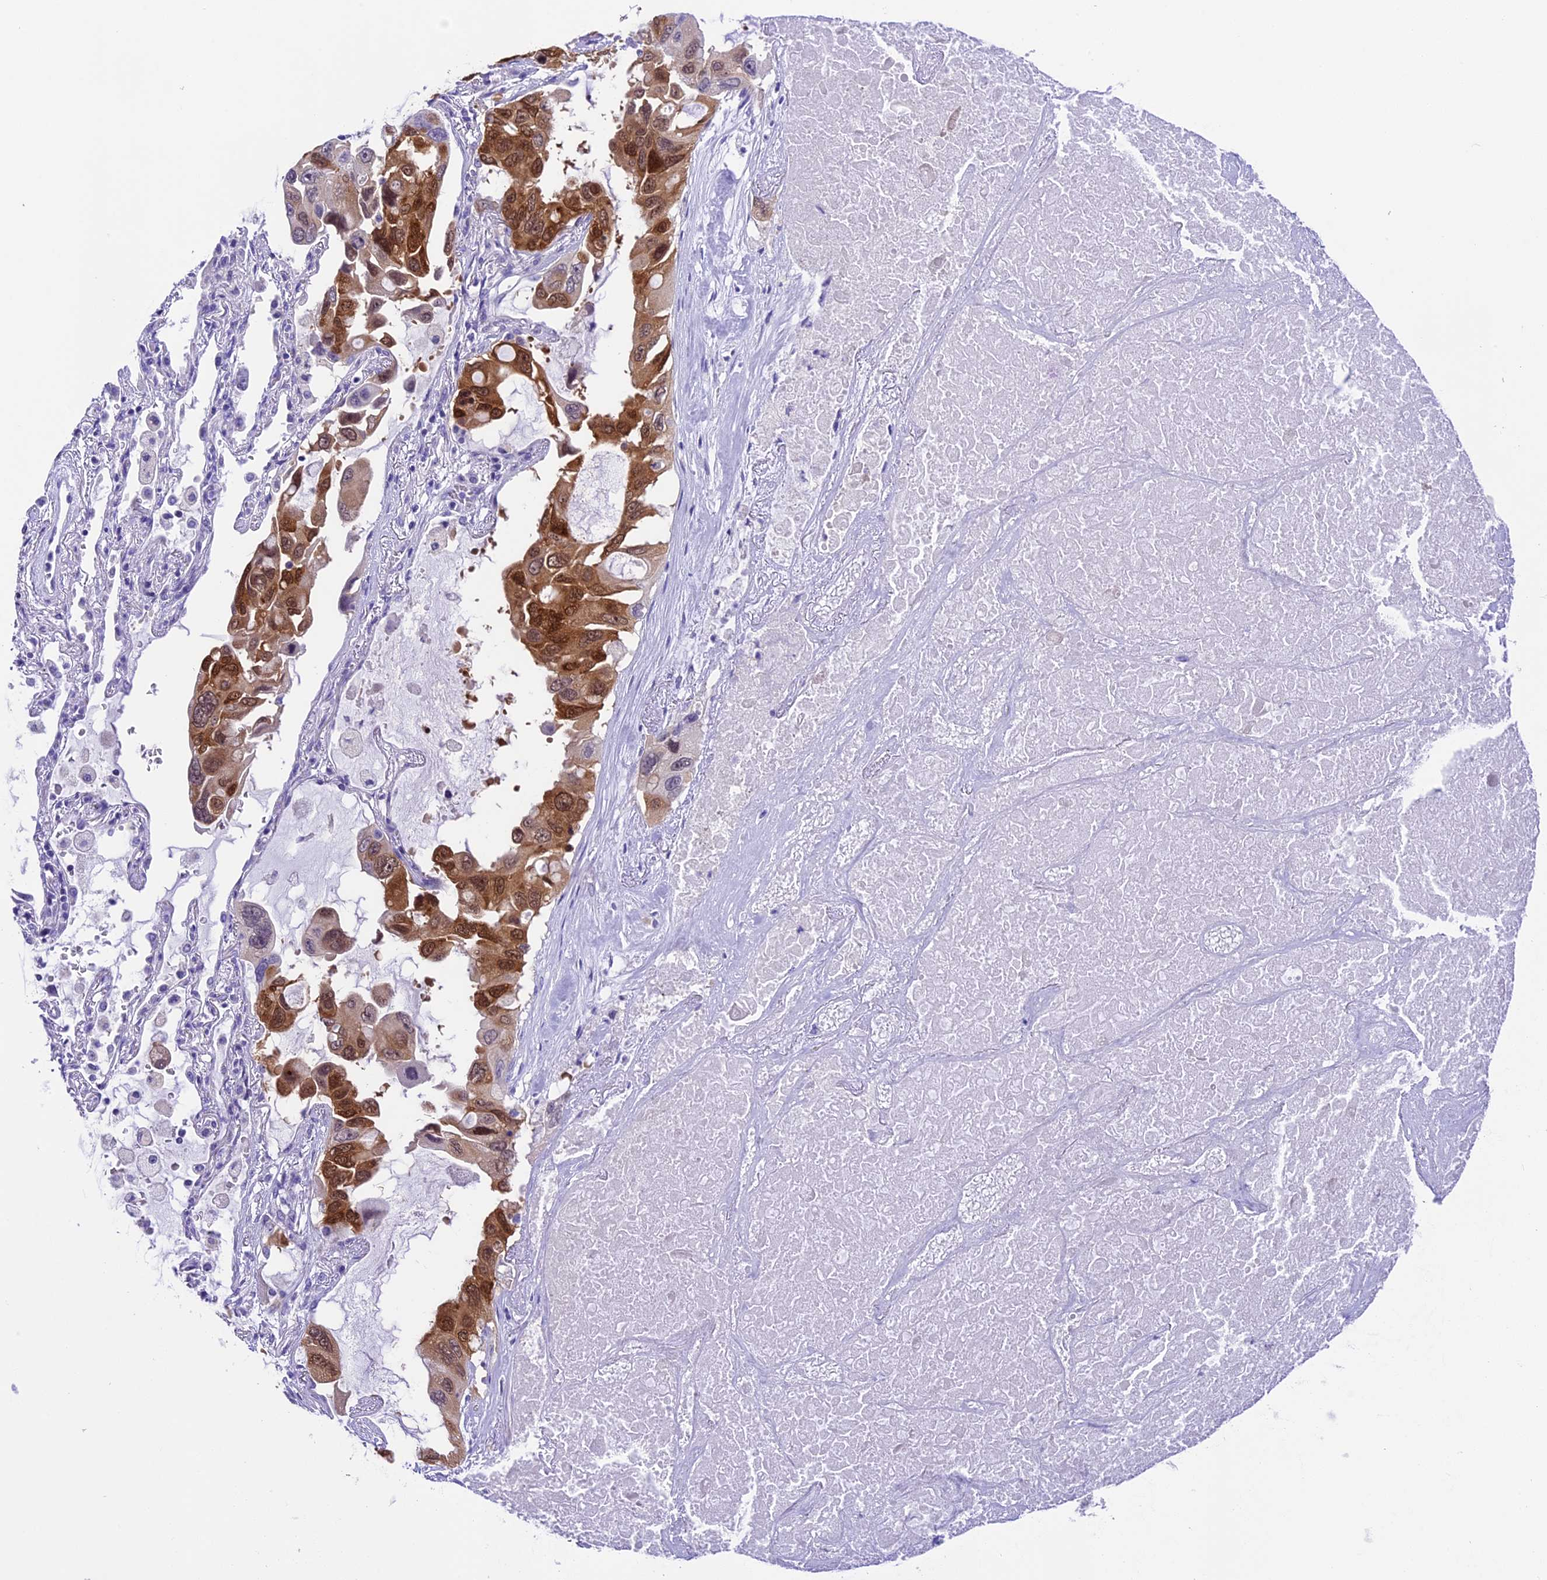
{"staining": {"intensity": "moderate", "quantity": "25%-75%", "location": "cytoplasmic/membranous,nuclear"}, "tissue": "lung cancer", "cell_type": "Tumor cells", "image_type": "cancer", "snomed": [{"axis": "morphology", "description": "Squamous cell carcinoma, NOS"}, {"axis": "topography", "description": "Lung"}], "caption": "Immunohistochemical staining of lung cancer reveals medium levels of moderate cytoplasmic/membranous and nuclear protein staining in about 25%-75% of tumor cells. (DAB IHC, brown staining for protein, blue staining for nuclei).", "gene": "PRR15", "patient": {"sex": "female", "age": 73}}